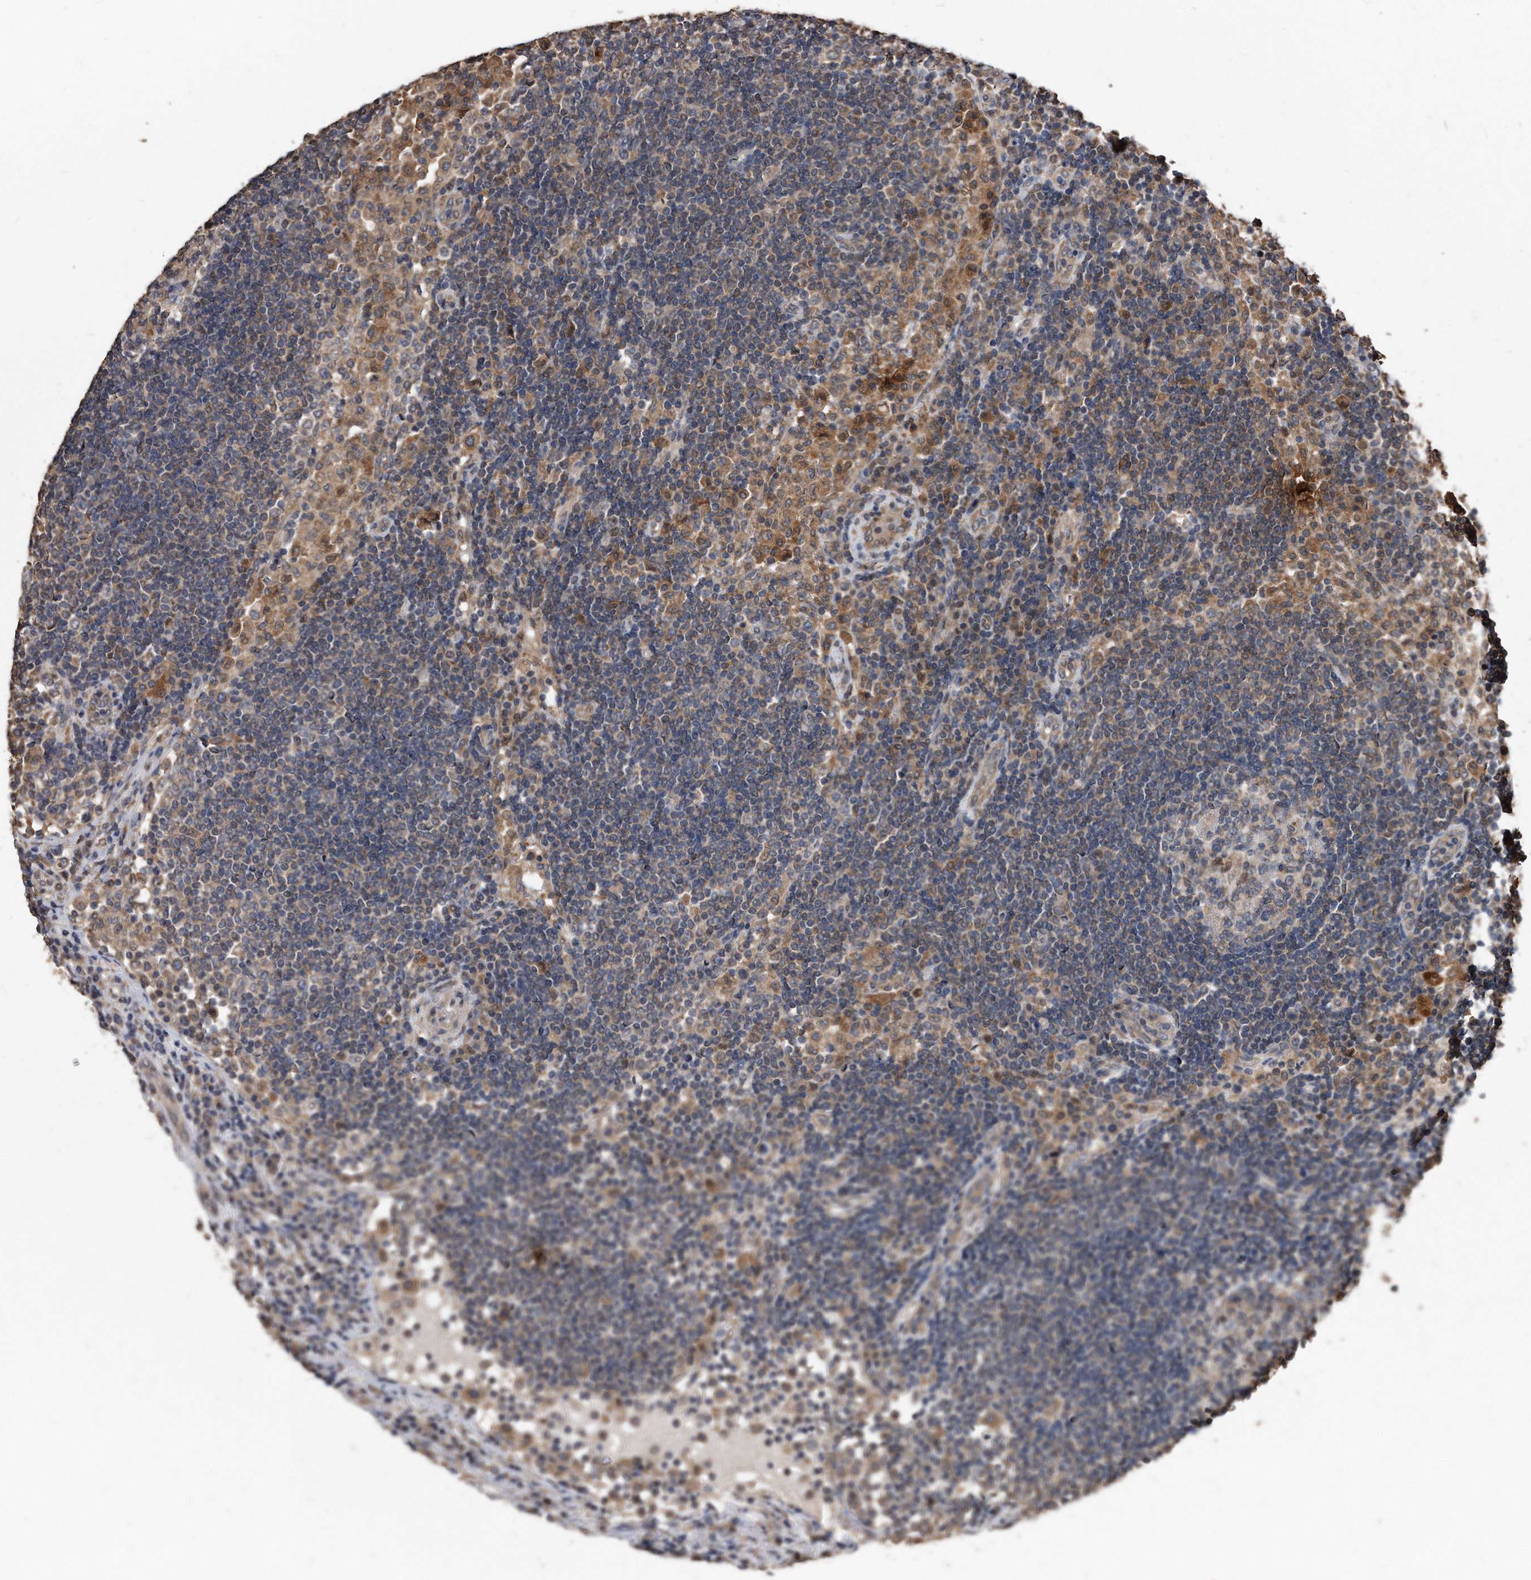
{"staining": {"intensity": "weak", "quantity": "<25%", "location": "cytoplasmic/membranous"}, "tissue": "lymph node", "cell_type": "Germinal center cells", "image_type": "normal", "snomed": [{"axis": "morphology", "description": "Normal tissue, NOS"}, {"axis": "topography", "description": "Lymph node"}], "caption": "Benign lymph node was stained to show a protein in brown. There is no significant positivity in germinal center cells. (Brightfield microscopy of DAB (3,3'-diaminobenzidine) immunohistochemistry at high magnification).", "gene": "IL20RA", "patient": {"sex": "female", "age": 53}}